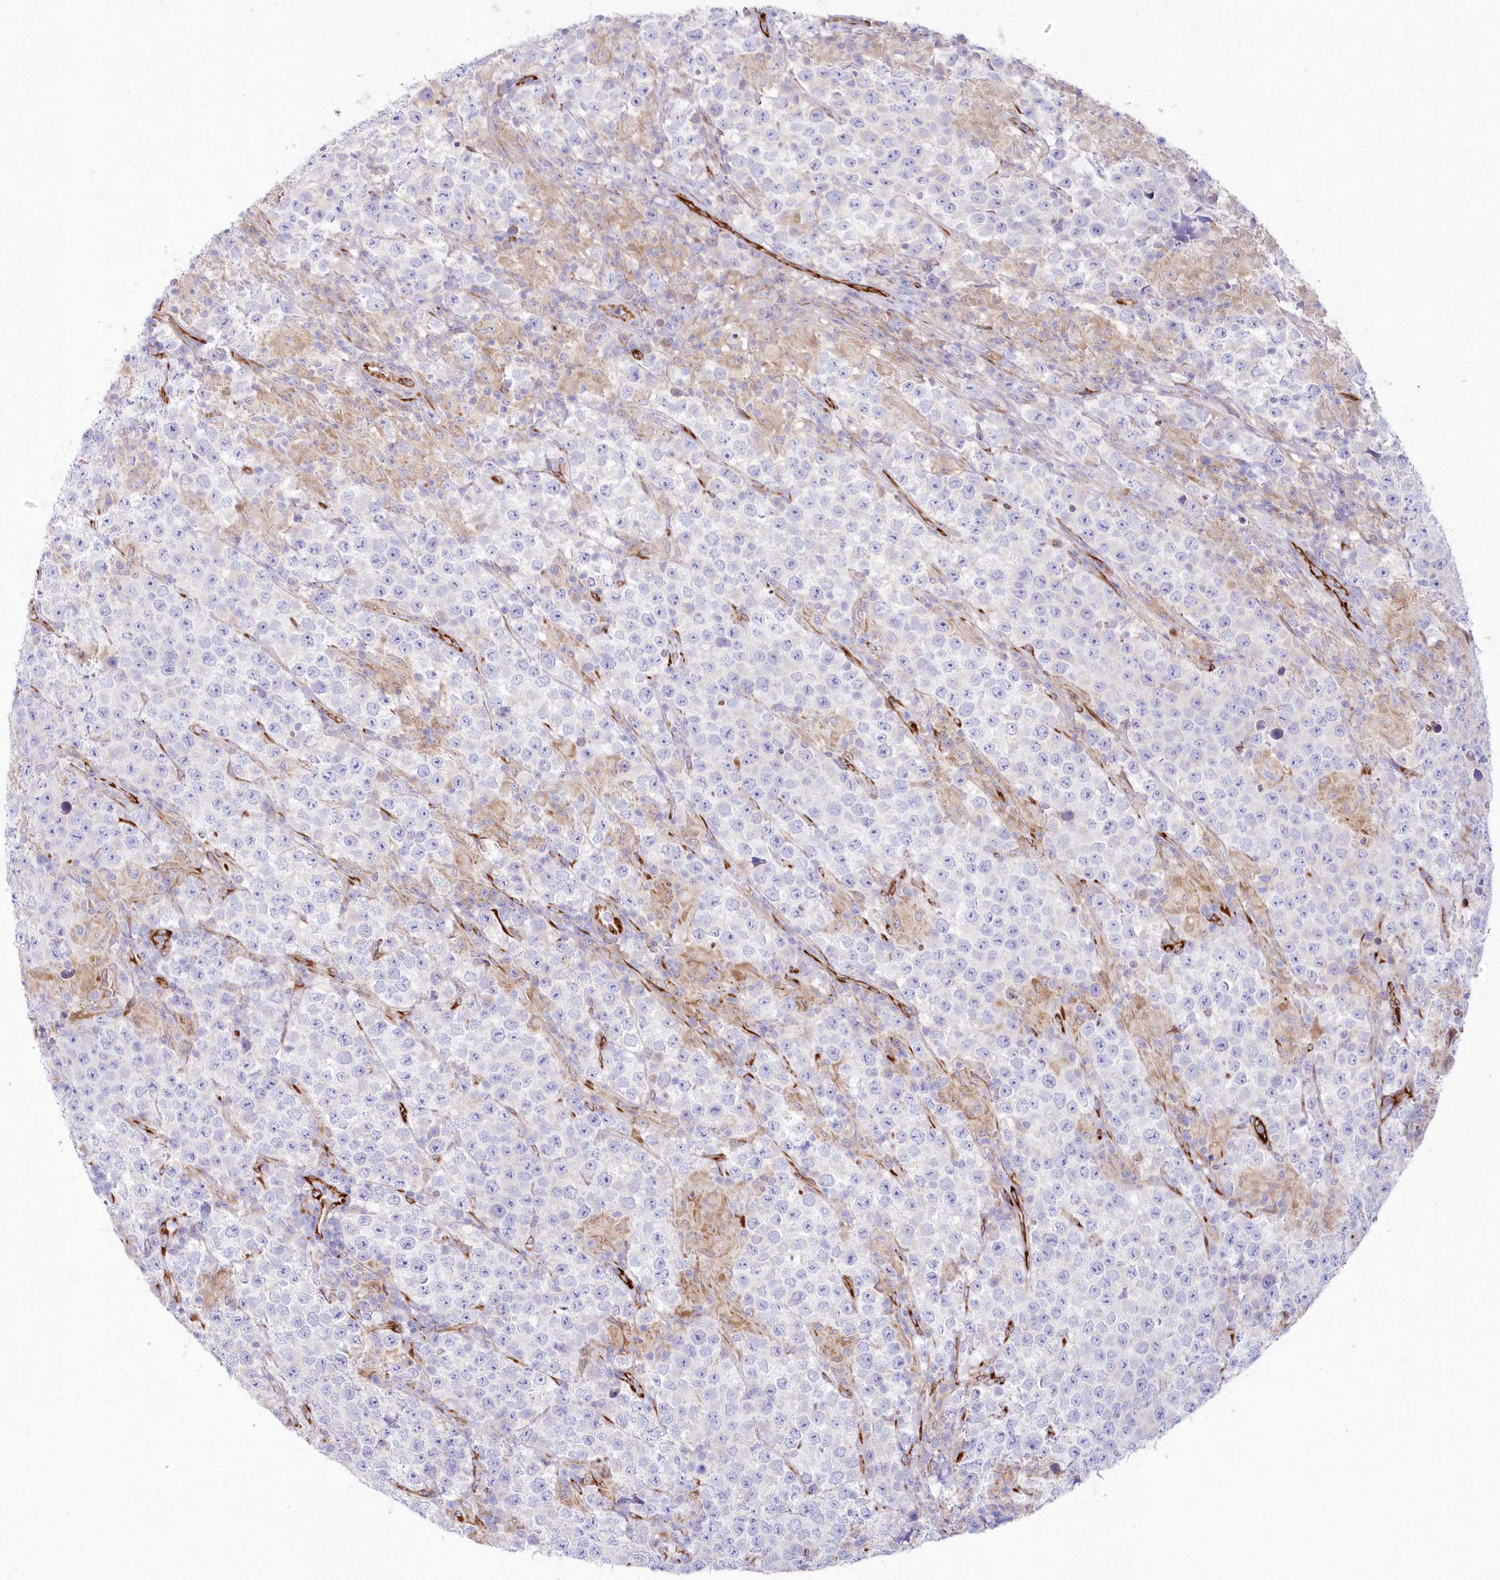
{"staining": {"intensity": "negative", "quantity": "none", "location": "none"}, "tissue": "testis cancer", "cell_type": "Tumor cells", "image_type": "cancer", "snomed": [{"axis": "morphology", "description": "Normal tissue, NOS"}, {"axis": "morphology", "description": "Urothelial carcinoma, High grade"}, {"axis": "morphology", "description": "Seminoma, NOS"}, {"axis": "morphology", "description": "Carcinoma, Embryonal, NOS"}, {"axis": "topography", "description": "Urinary bladder"}, {"axis": "topography", "description": "Testis"}], "caption": "Embryonal carcinoma (testis) was stained to show a protein in brown. There is no significant positivity in tumor cells.", "gene": "YTHDC2", "patient": {"sex": "male", "age": 41}}